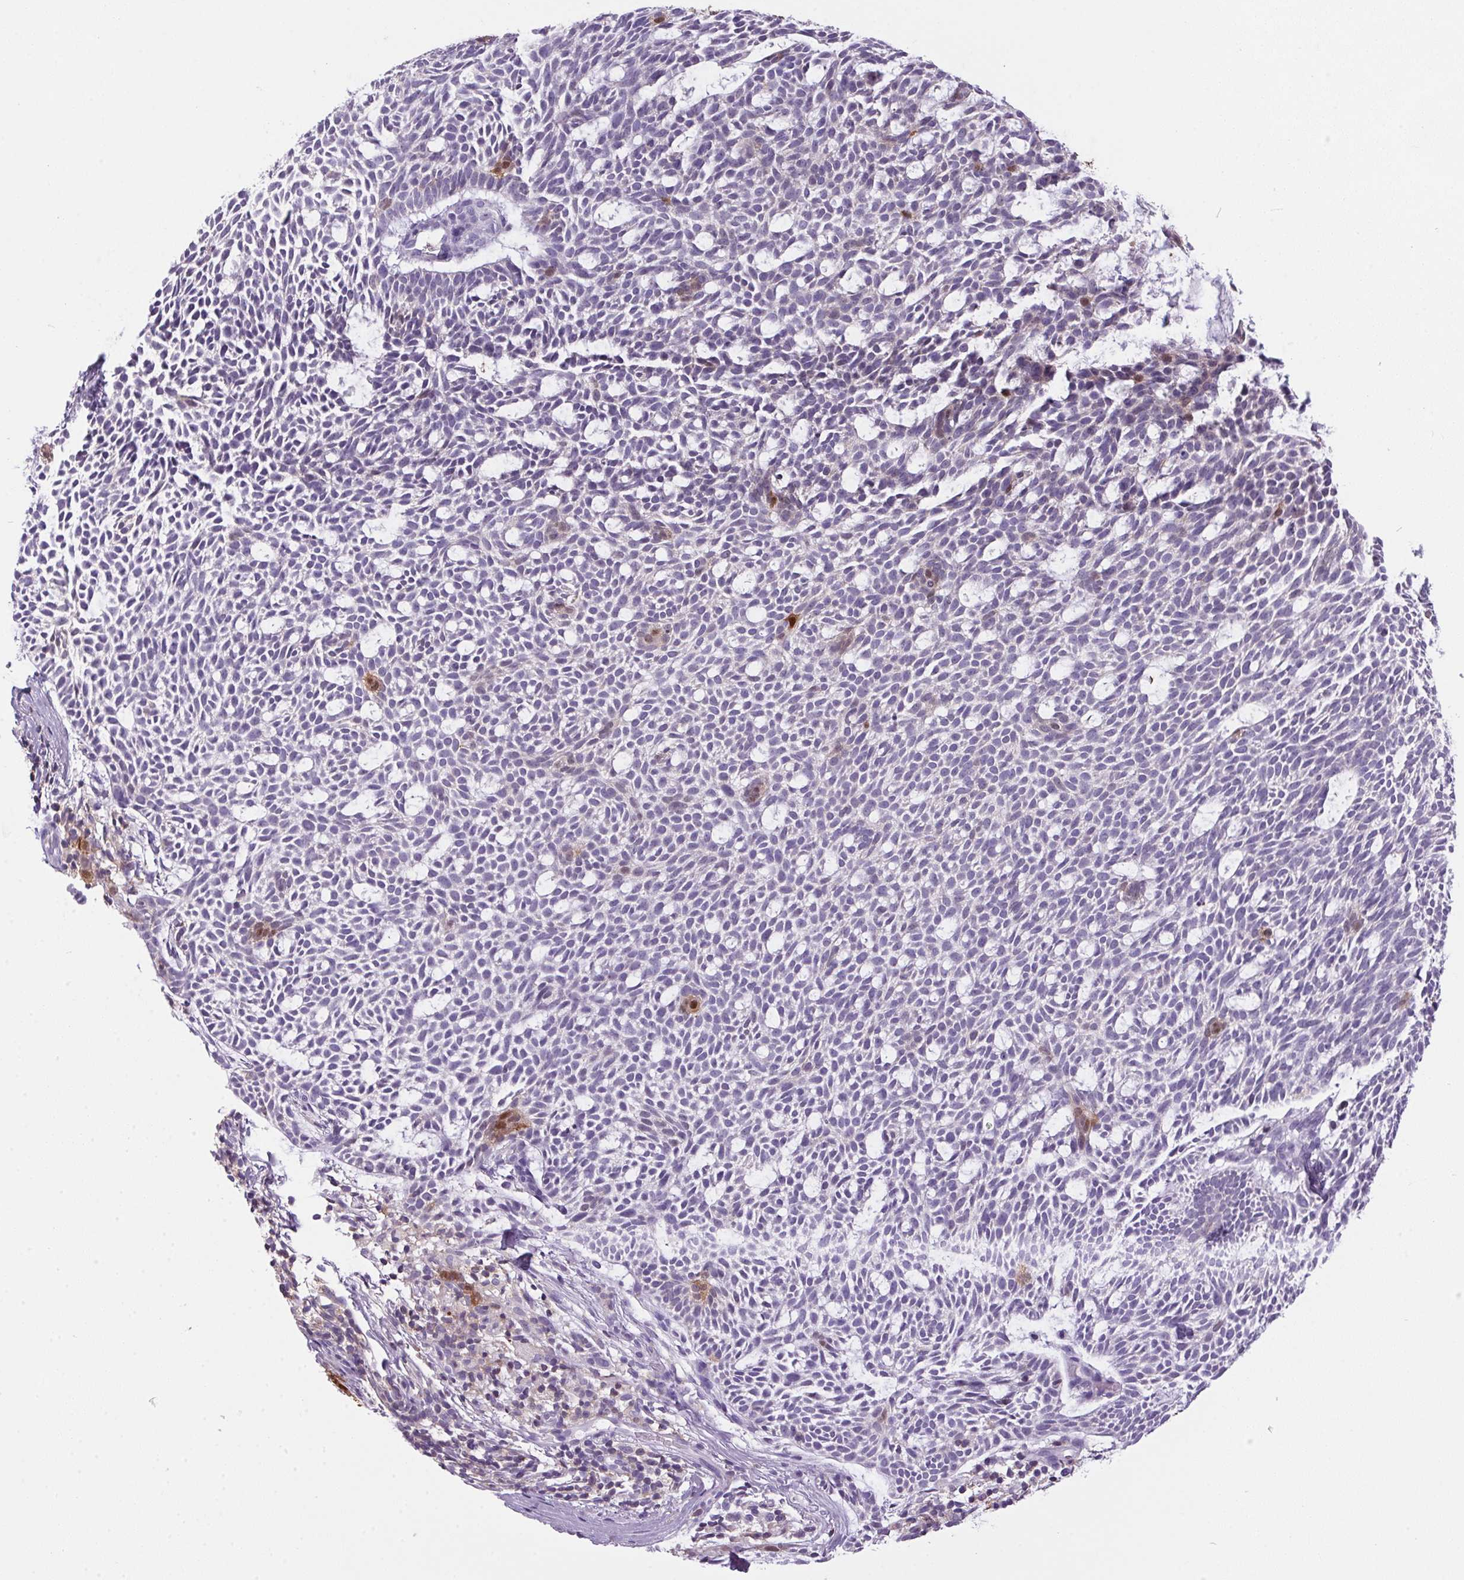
{"staining": {"intensity": "moderate", "quantity": "<25%", "location": "cytoplasmic/membranous"}, "tissue": "skin cancer", "cell_type": "Tumor cells", "image_type": "cancer", "snomed": [{"axis": "morphology", "description": "Basal cell carcinoma"}, {"axis": "topography", "description": "Skin"}], "caption": "Human skin basal cell carcinoma stained with a brown dye shows moderate cytoplasmic/membranous positive positivity in about <25% of tumor cells.", "gene": "S100A2", "patient": {"sex": "male", "age": 83}}